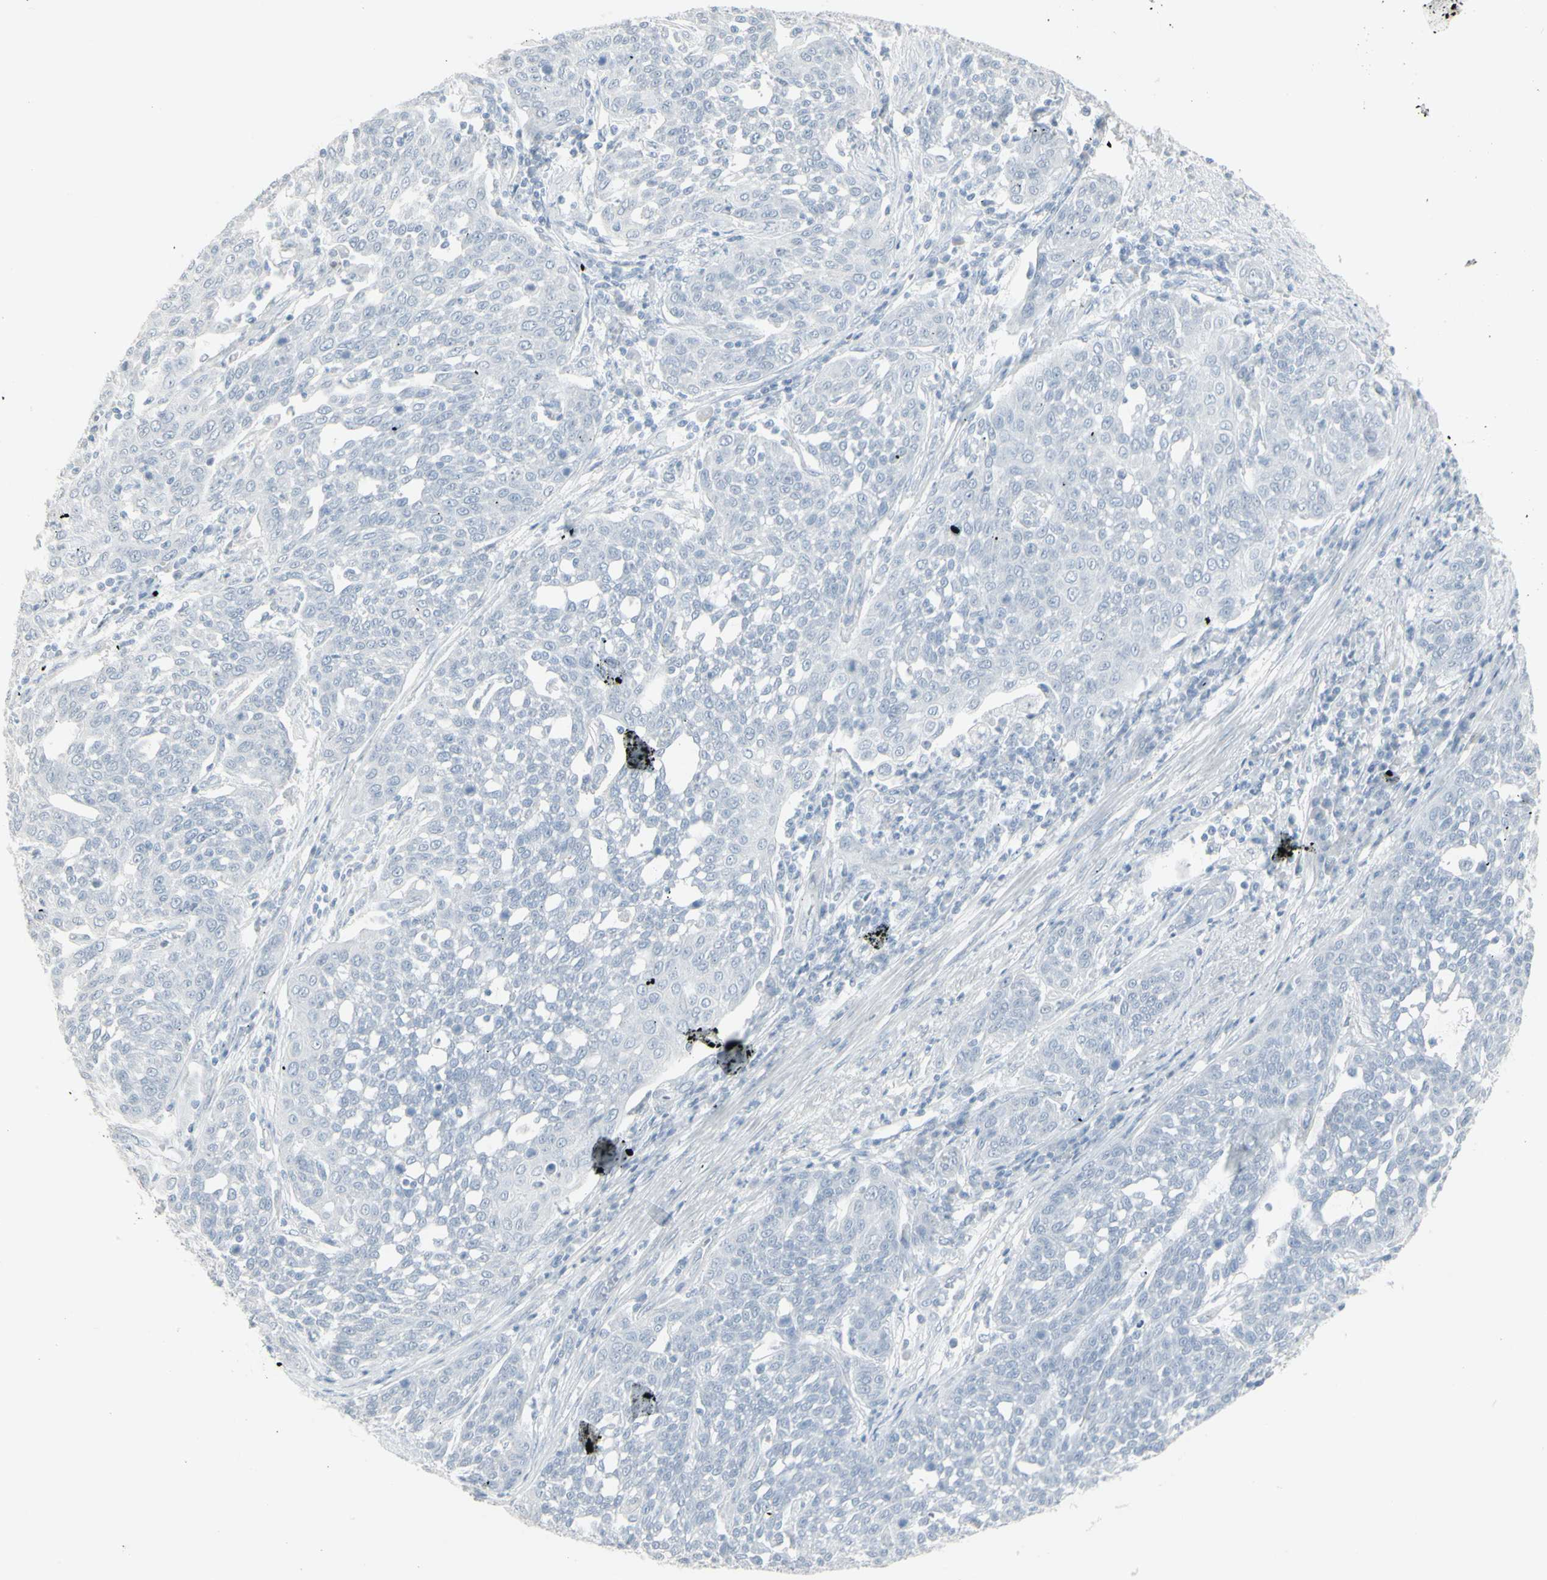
{"staining": {"intensity": "negative", "quantity": "none", "location": "none"}, "tissue": "cervical cancer", "cell_type": "Tumor cells", "image_type": "cancer", "snomed": [{"axis": "morphology", "description": "Squamous cell carcinoma, NOS"}, {"axis": "topography", "description": "Cervix"}], "caption": "DAB (3,3'-diaminobenzidine) immunohistochemical staining of squamous cell carcinoma (cervical) demonstrates no significant positivity in tumor cells.", "gene": "YBX2", "patient": {"sex": "female", "age": 34}}